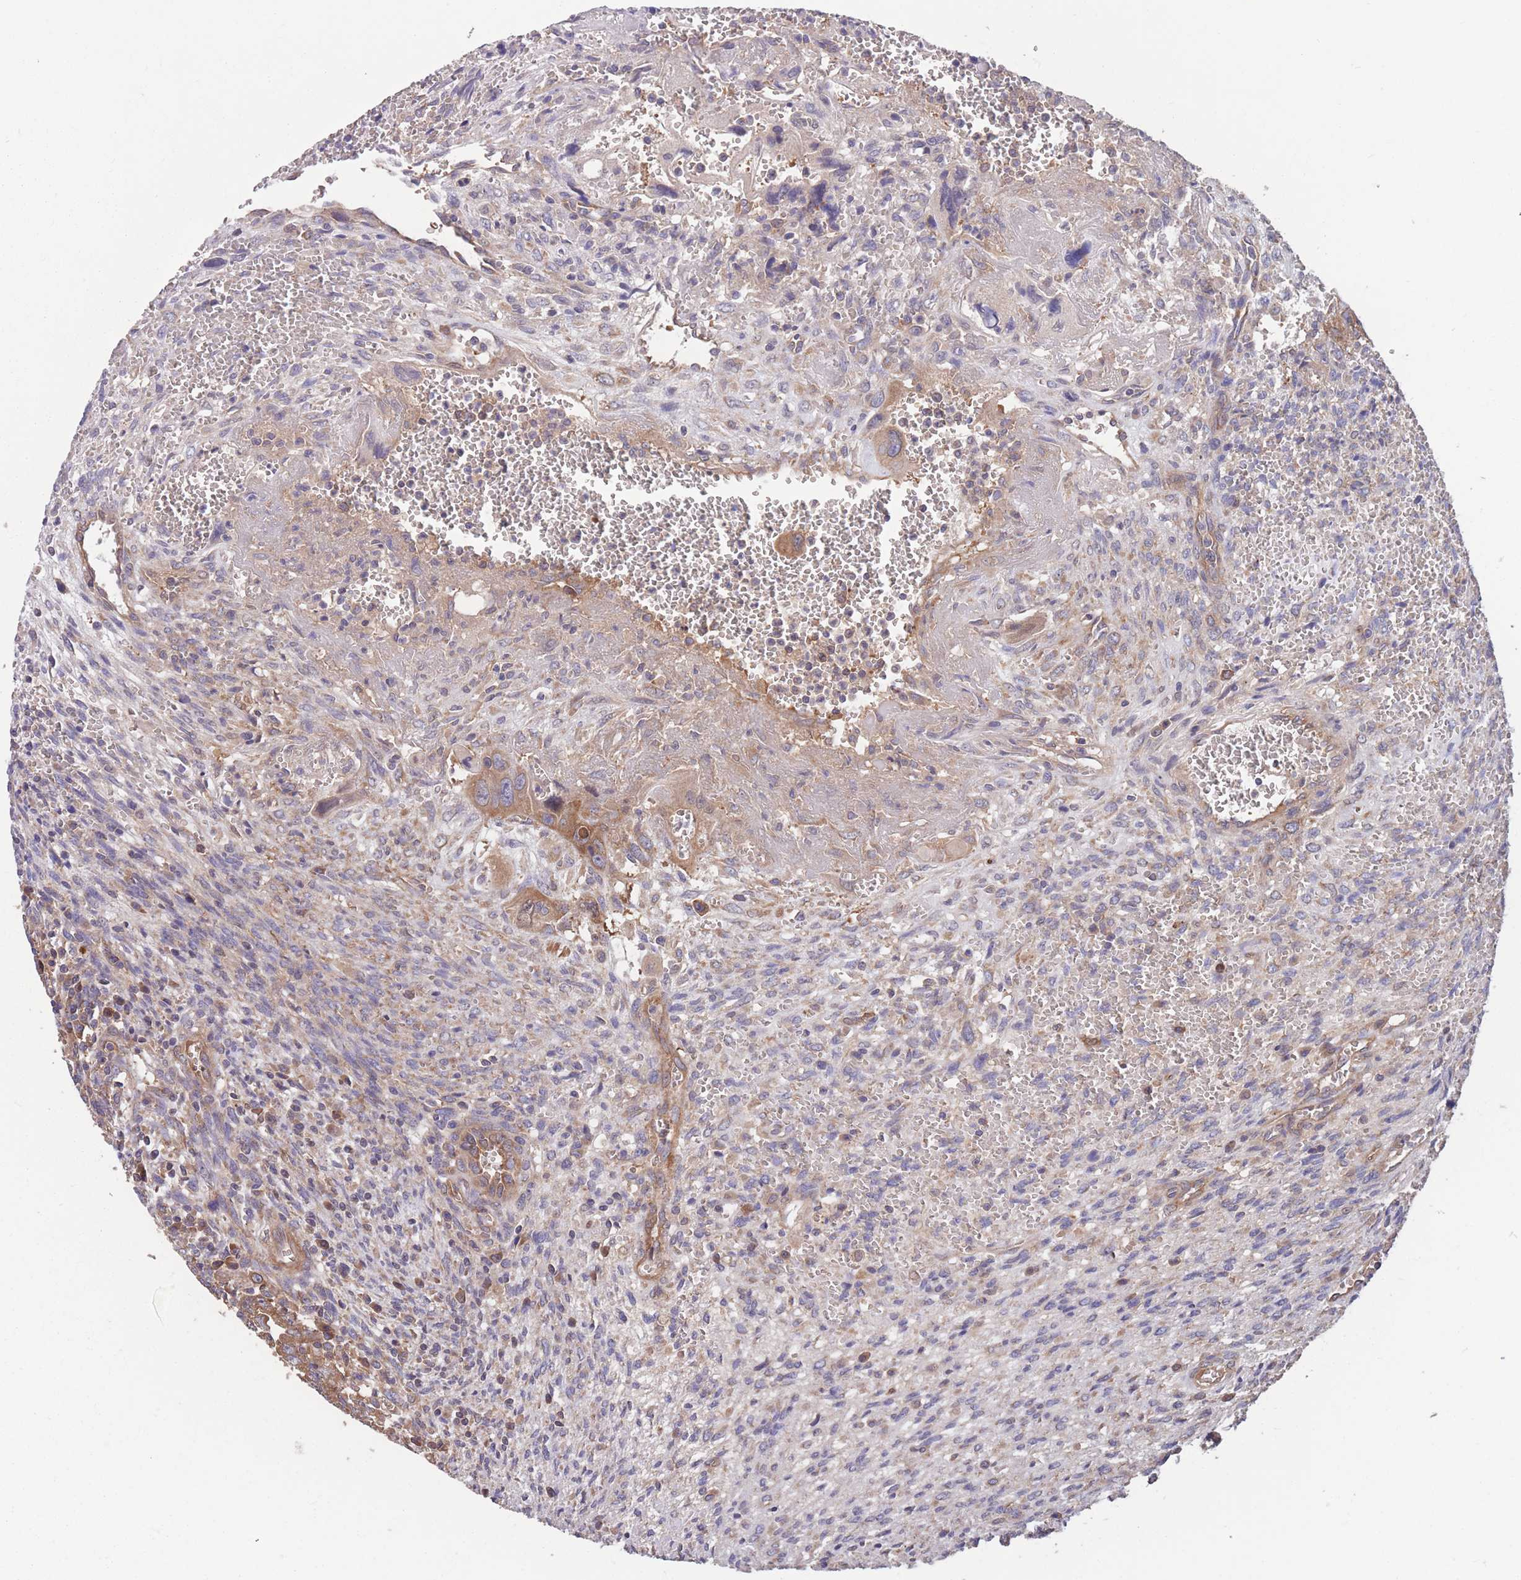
{"staining": {"intensity": "moderate", "quantity": ">75%", "location": "cytoplasmic/membranous"}, "tissue": "testis cancer", "cell_type": "Tumor cells", "image_type": "cancer", "snomed": [{"axis": "morphology", "description": "Carcinoma, Embryonal, NOS"}, {"axis": "topography", "description": "Testis"}], "caption": "Immunohistochemistry histopathology image of testis cancer (embryonal carcinoma) stained for a protein (brown), which demonstrates medium levels of moderate cytoplasmic/membranous expression in approximately >75% of tumor cells.", "gene": "ZPR1", "patient": {"sex": "male", "age": 28}}